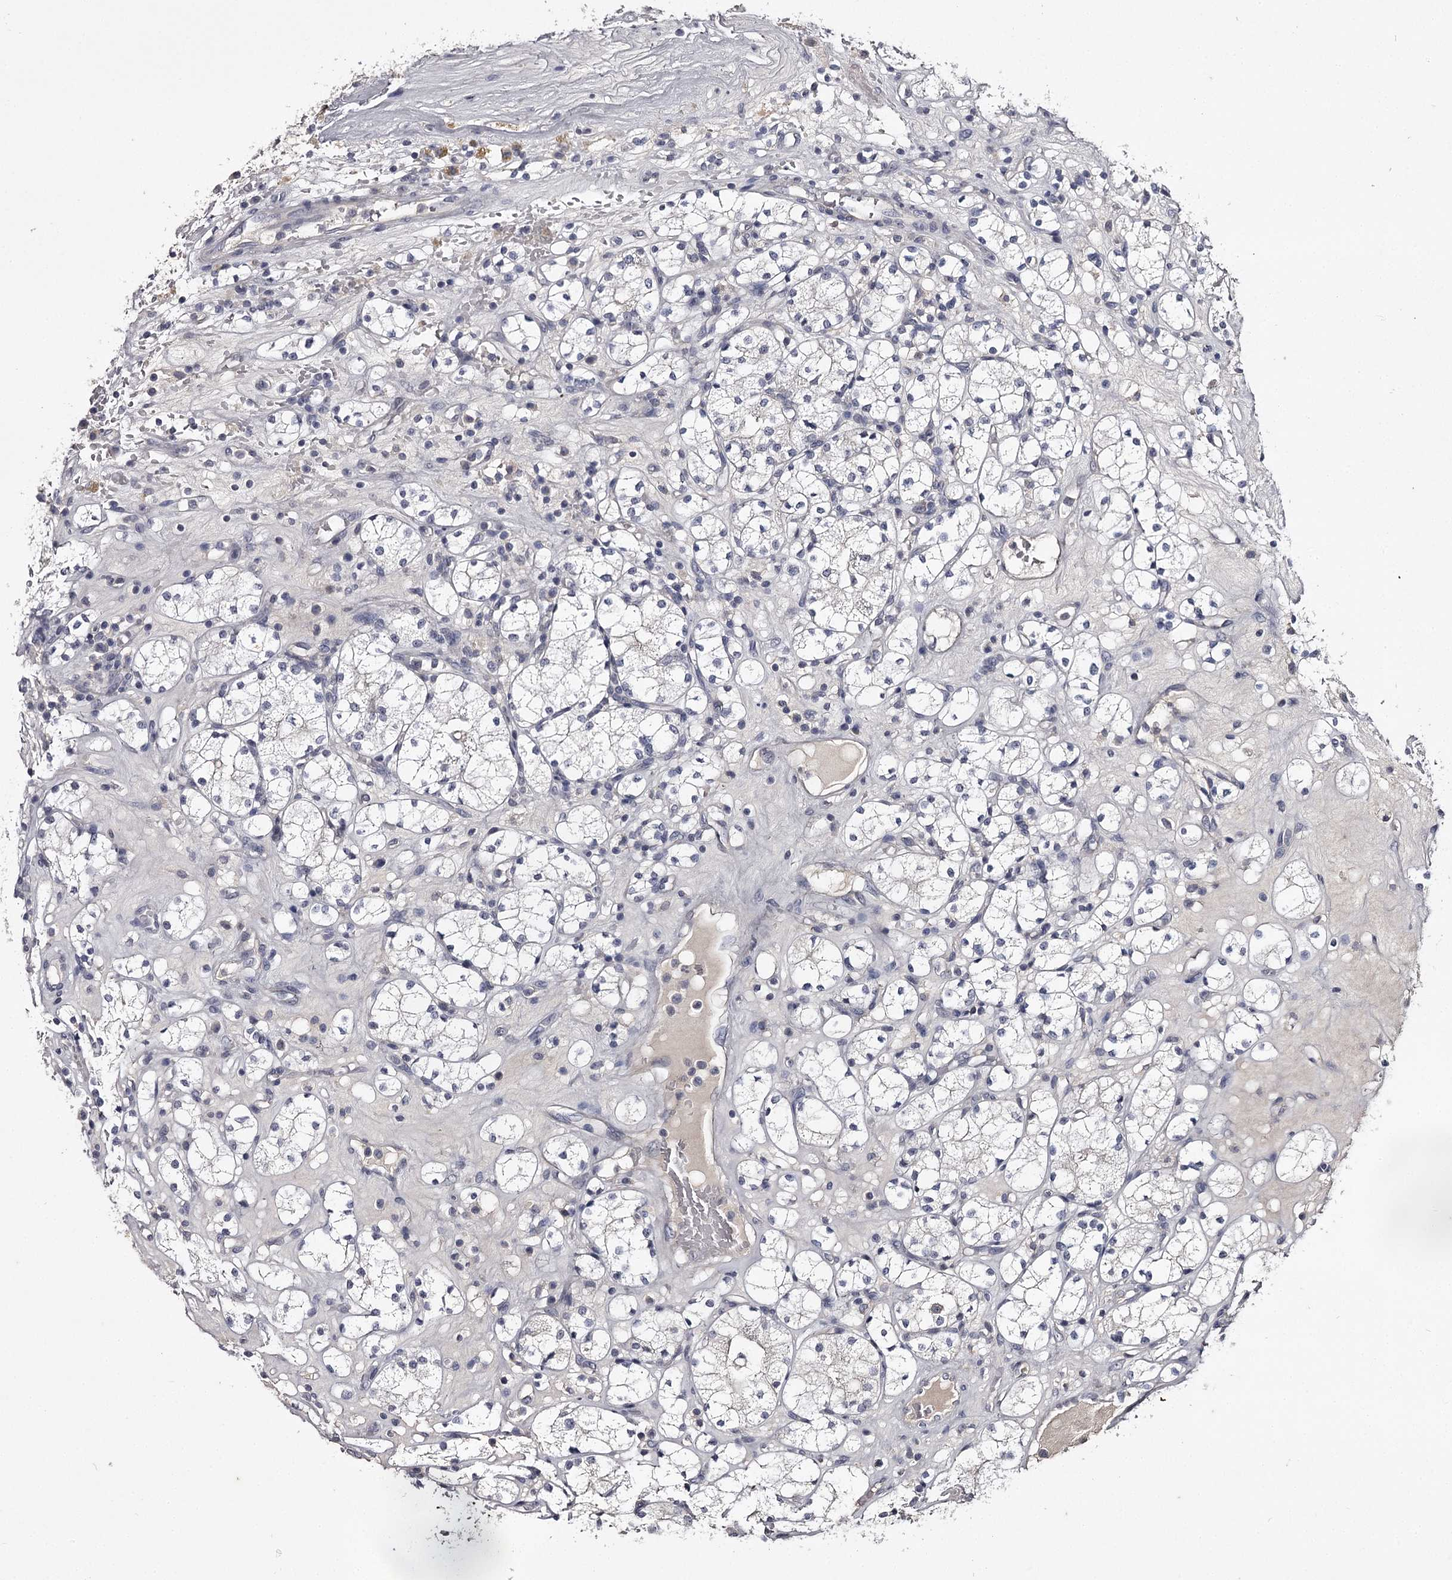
{"staining": {"intensity": "negative", "quantity": "none", "location": "none"}, "tissue": "renal cancer", "cell_type": "Tumor cells", "image_type": "cancer", "snomed": [{"axis": "morphology", "description": "Adenocarcinoma, NOS"}, {"axis": "topography", "description": "Kidney"}], "caption": "A high-resolution histopathology image shows IHC staining of renal cancer (adenocarcinoma), which exhibits no significant positivity in tumor cells.", "gene": "PRM2", "patient": {"sex": "male", "age": 77}}